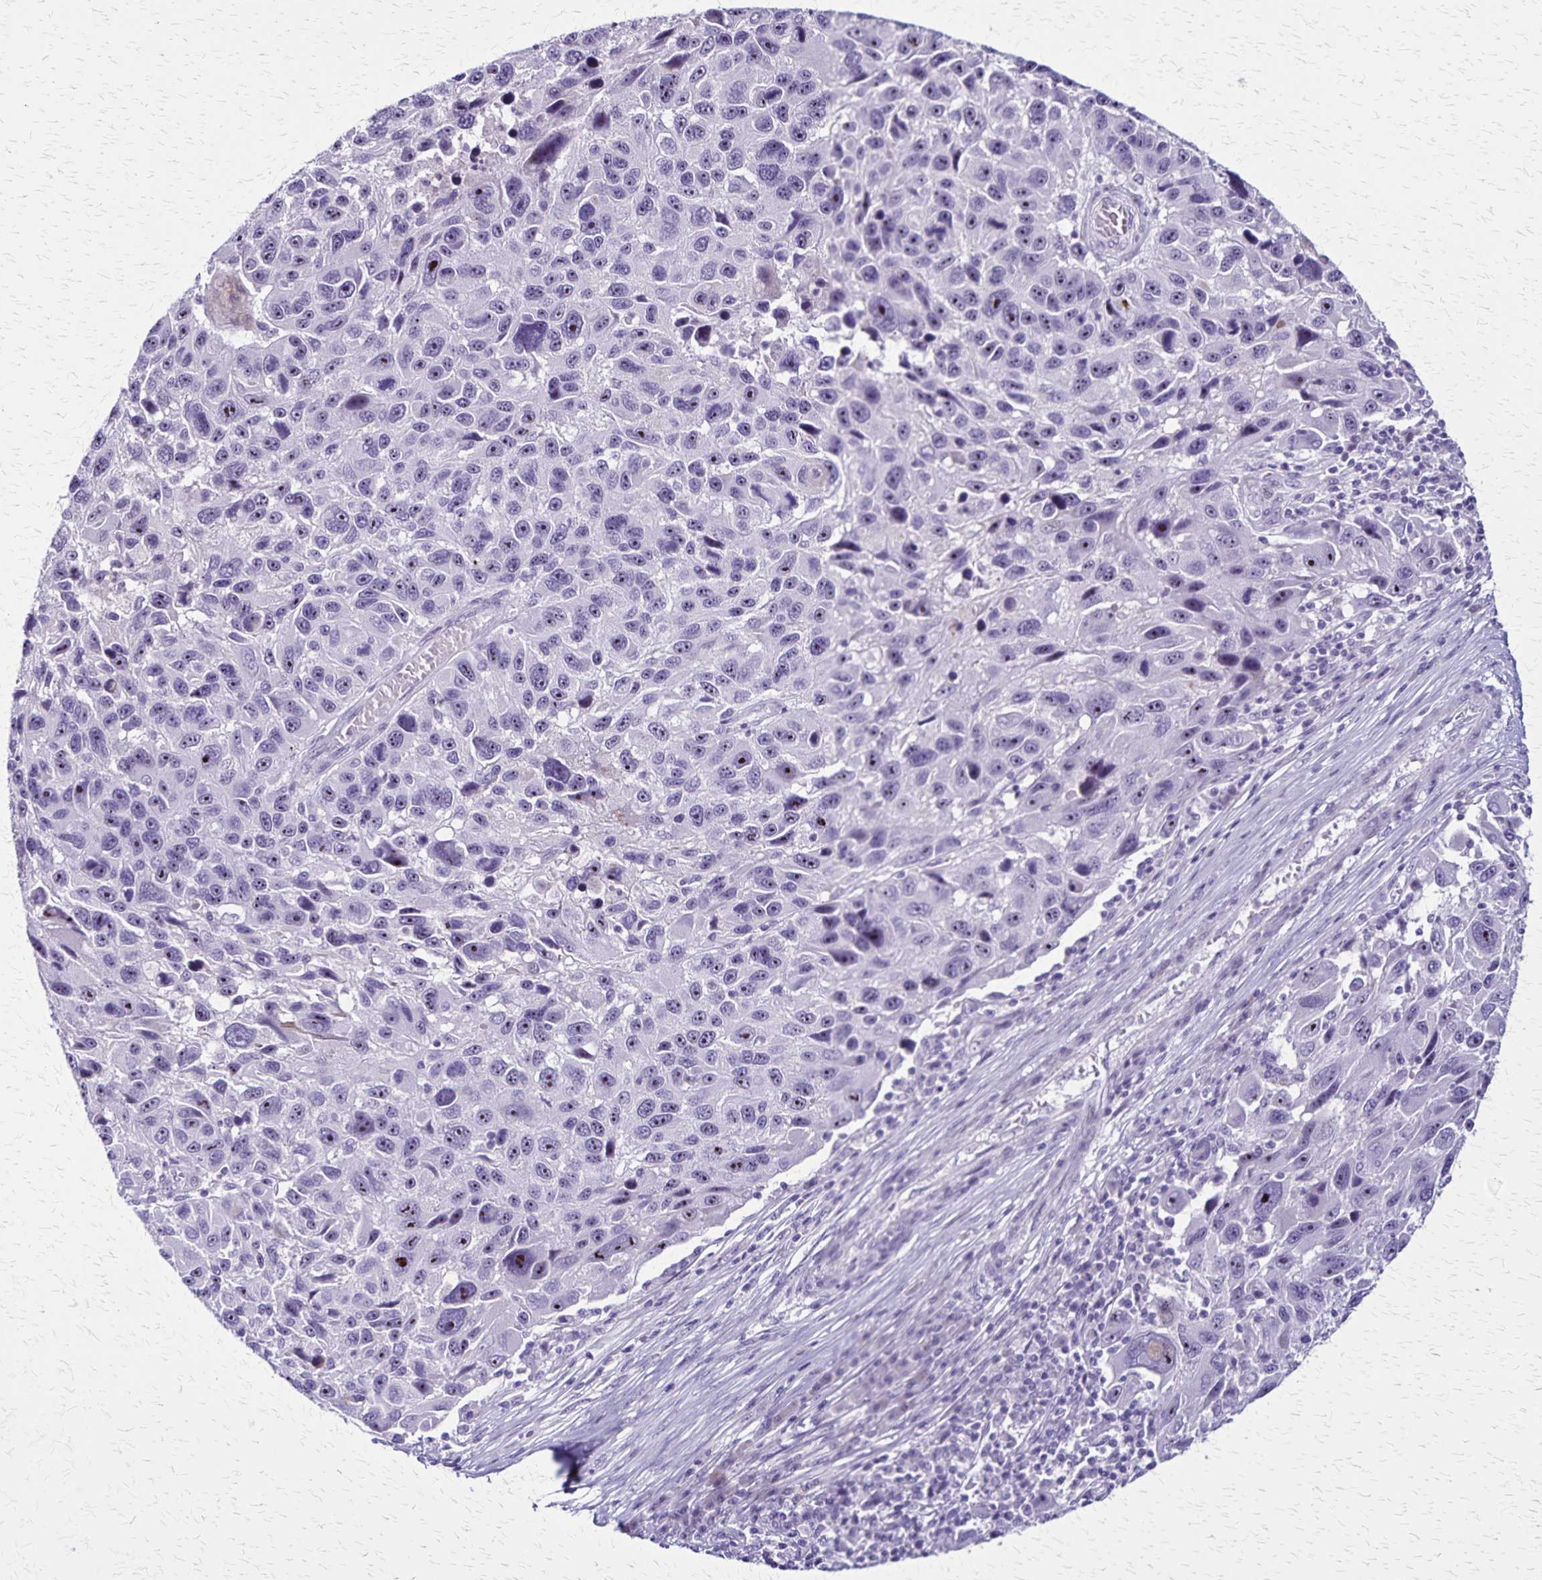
{"staining": {"intensity": "weak", "quantity": "<25%", "location": "nuclear"}, "tissue": "melanoma", "cell_type": "Tumor cells", "image_type": "cancer", "snomed": [{"axis": "morphology", "description": "Malignant melanoma, NOS"}, {"axis": "topography", "description": "Skin"}], "caption": "This photomicrograph is of malignant melanoma stained with immunohistochemistry (IHC) to label a protein in brown with the nuclei are counter-stained blue. There is no expression in tumor cells.", "gene": "OR51B5", "patient": {"sex": "male", "age": 53}}